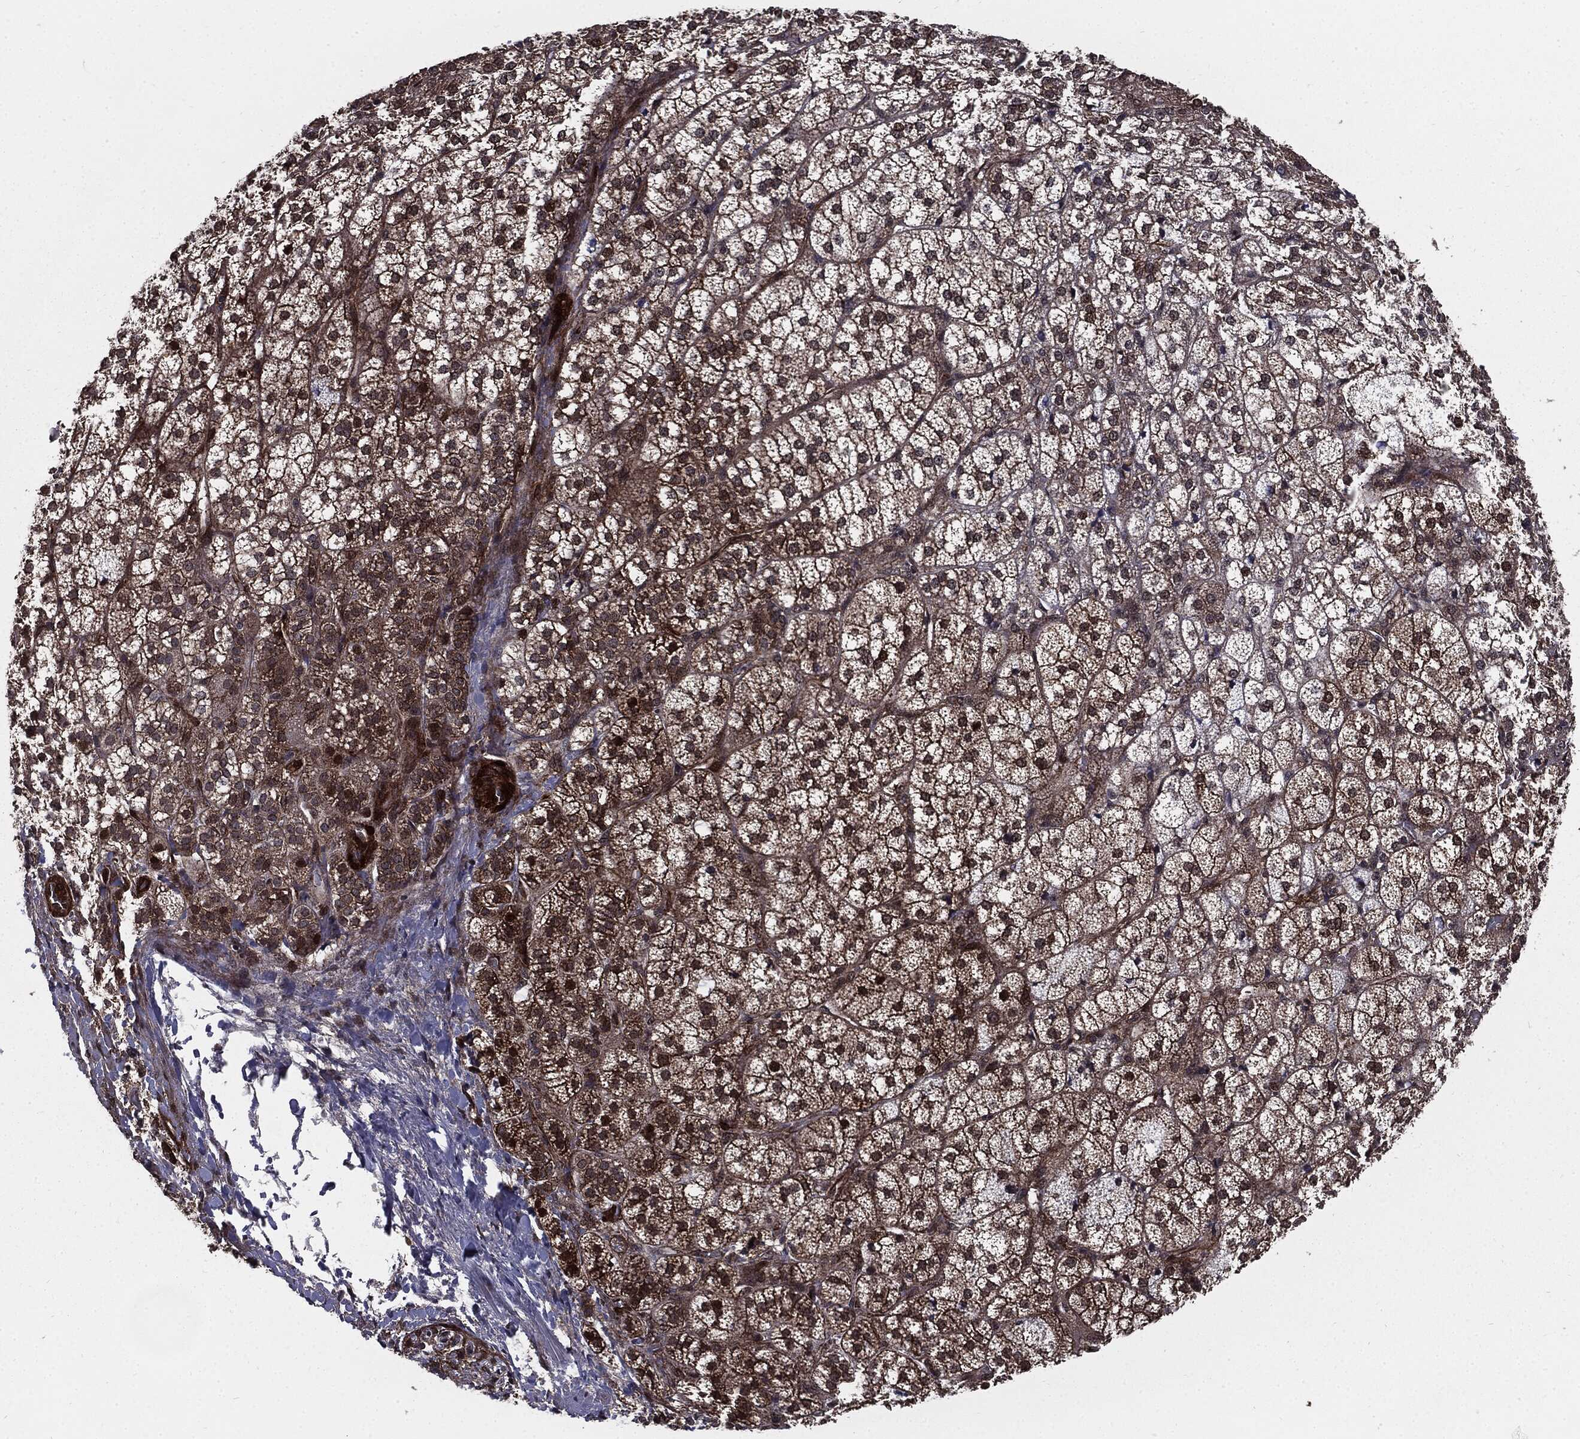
{"staining": {"intensity": "strong", "quantity": ">75%", "location": "cytoplasmic/membranous,nuclear"}, "tissue": "adrenal gland", "cell_type": "Glandular cells", "image_type": "normal", "snomed": [{"axis": "morphology", "description": "Normal tissue, NOS"}, {"axis": "topography", "description": "Adrenal gland"}], "caption": "High-power microscopy captured an immunohistochemistry micrograph of unremarkable adrenal gland, revealing strong cytoplasmic/membranous,nuclear expression in about >75% of glandular cells. The staining was performed using DAB (3,3'-diaminobenzidine) to visualize the protein expression in brown, while the nuclei were stained in blue with hematoxylin (Magnification: 20x).", "gene": "PTPA", "patient": {"sex": "female", "age": 60}}